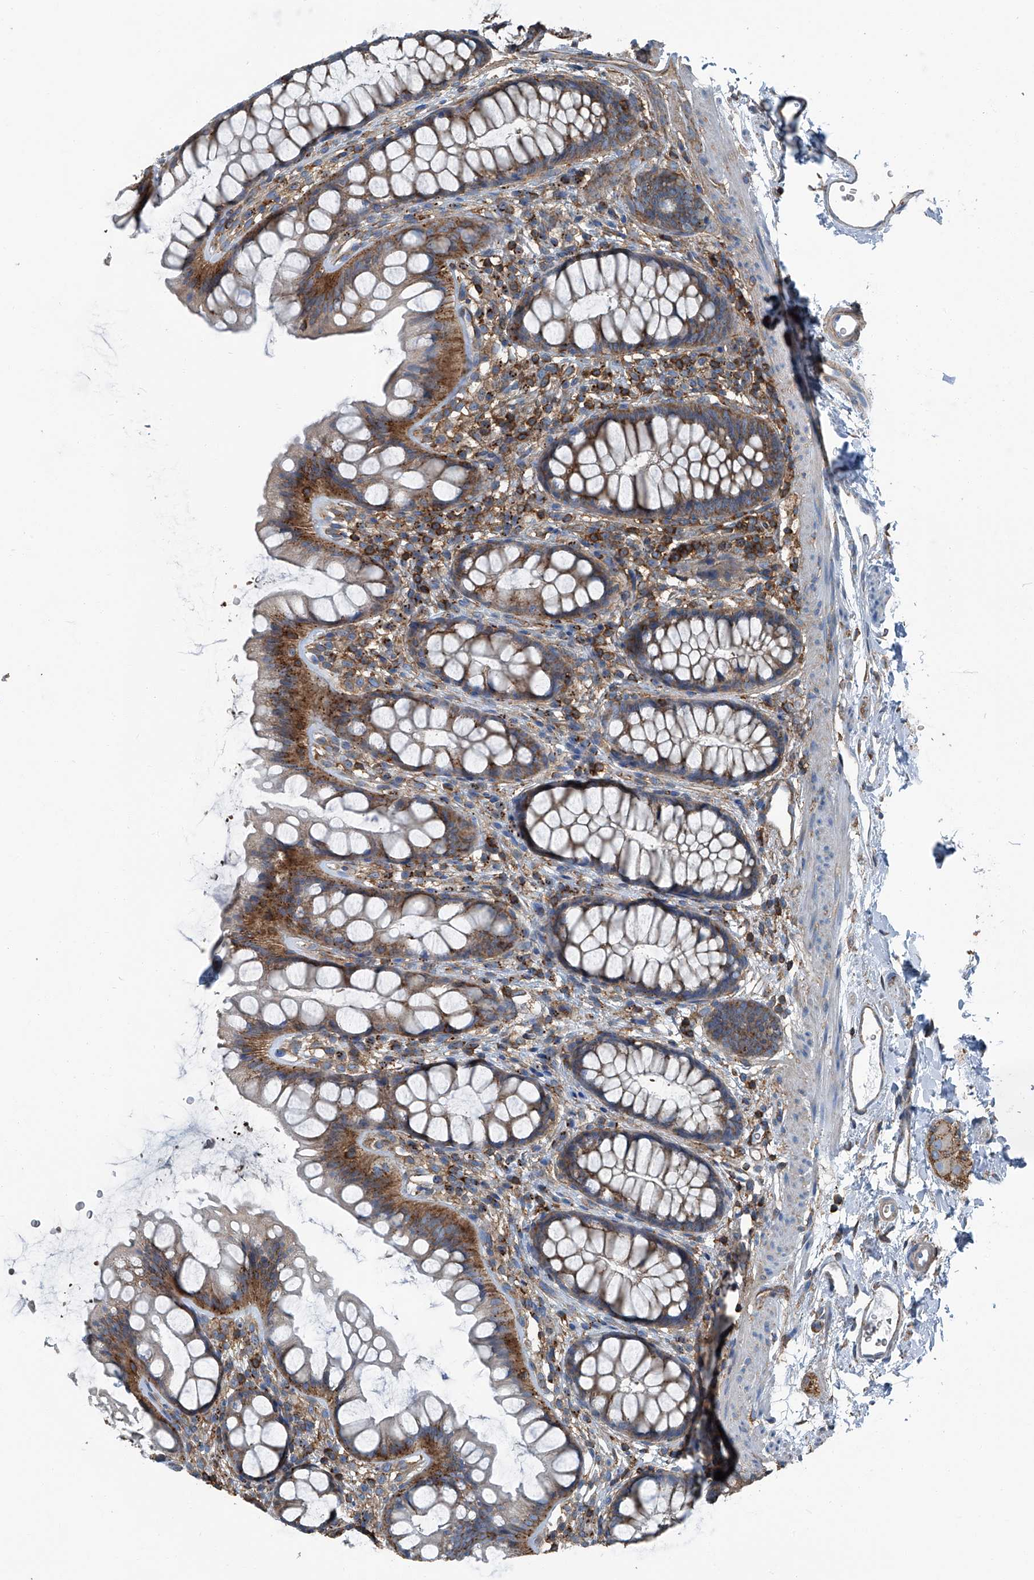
{"staining": {"intensity": "moderate", "quantity": ">75%", "location": "cytoplasmic/membranous"}, "tissue": "rectum", "cell_type": "Glandular cells", "image_type": "normal", "snomed": [{"axis": "morphology", "description": "Normal tissue, NOS"}, {"axis": "topography", "description": "Rectum"}], "caption": "Human rectum stained for a protein (brown) reveals moderate cytoplasmic/membranous positive staining in about >75% of glandular cells.", "gene": "SEPTIN7", "patient": {"sex": "female", "age": 65}}